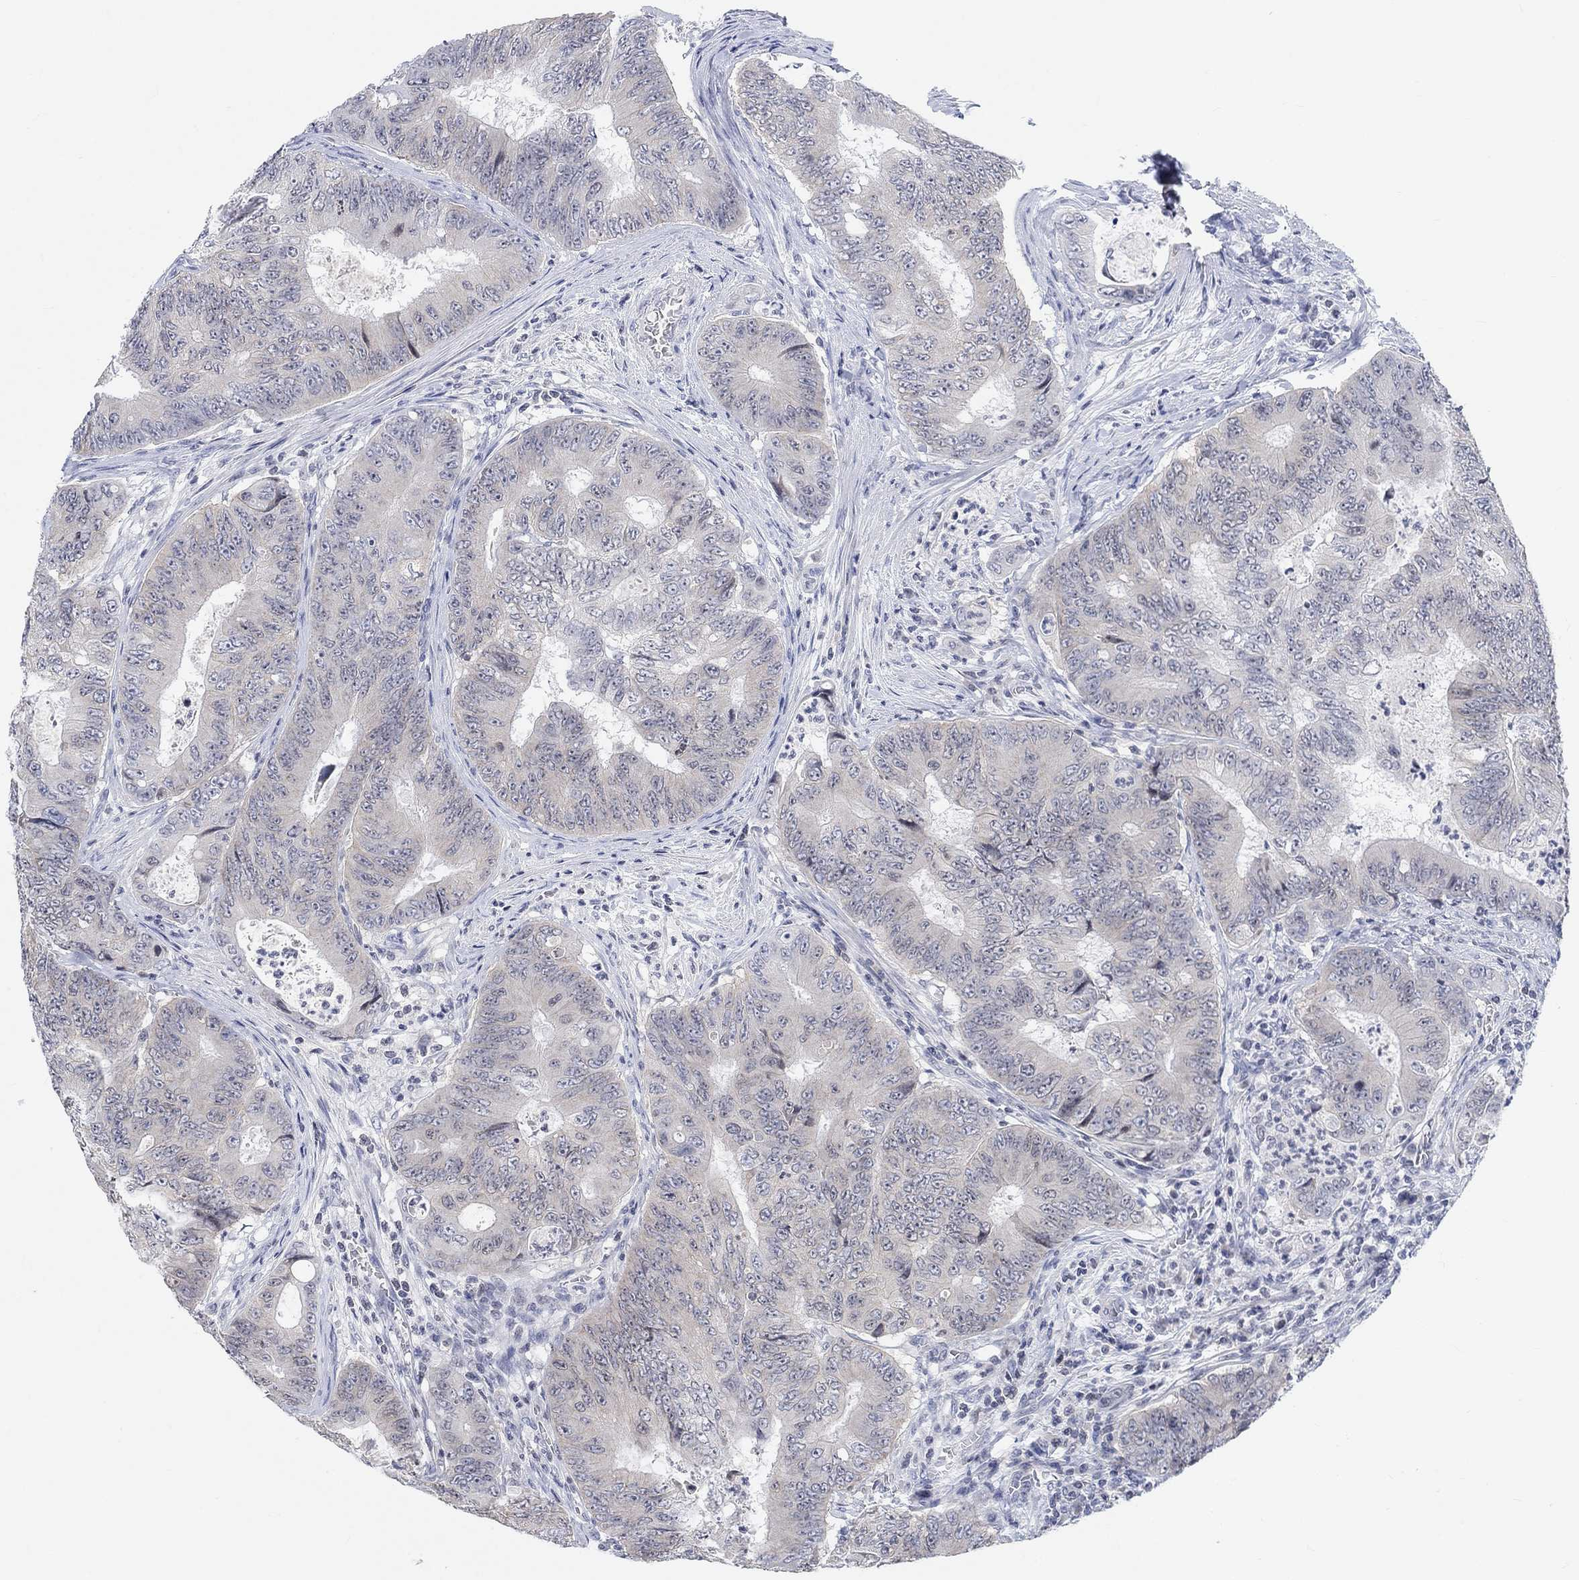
{"staining": {"intensity": "negative", "quantity": "none", "location": "none"}, "tissue": "colorectal cancer", "cell_type": "Tumor cells", "image_type": "cancer", "snomed": [{"axis": "morphology", "description": "Adenocarcinoma, NOS"}, {"axis": "topography", "description": "Colon"}], "caption": "Human colorectal cancer (adenocarcinoma) stained for a protein using immunohistochemistry exhibits no staining in tumor cells.", "gene": "ATP6V1E2", "patient": {"sex": "female", "age": 48}}